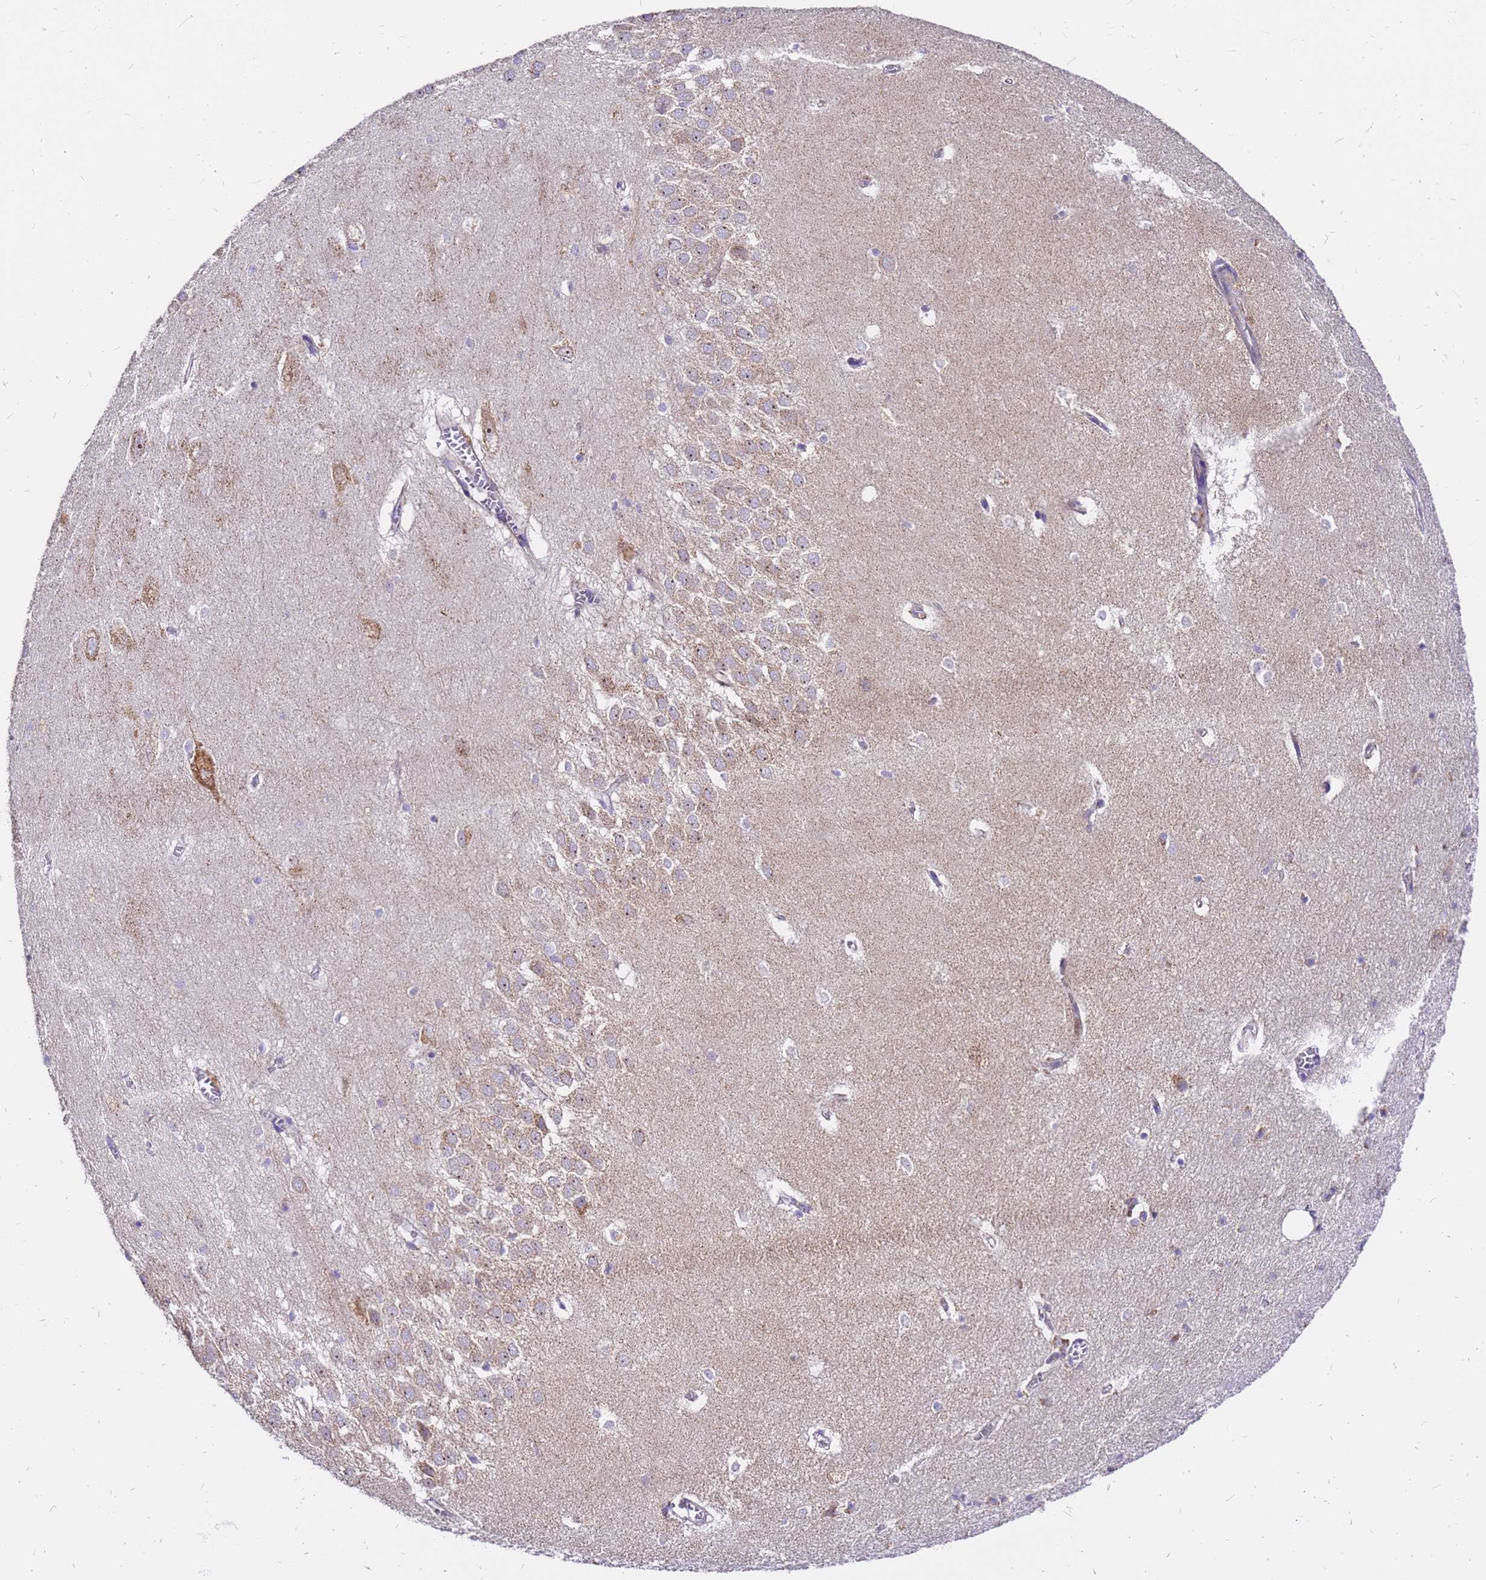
{"staining": {"intensity": "weak", "quantity": "<25%", "location": "cytoplasmic/membranous"}, "tissue": "hippocampus", "cell_type": "Glial cells", "image_type": "normal", "snomed": [{"axis": "morphology", "description": "Normal tissue, NOS"}, {"axis": "topography", "description": "Hippocampus"}], "caption": "This is a photomicrograph of immunohistochemistry staining of benign hippocampus, which shows no expression in glial cells. (DAB immunohistochemistry visualized using brightfield microscopy, high magnification).", "gene": "MRPS26", "patient": {"sex": "female", "age": 64}}